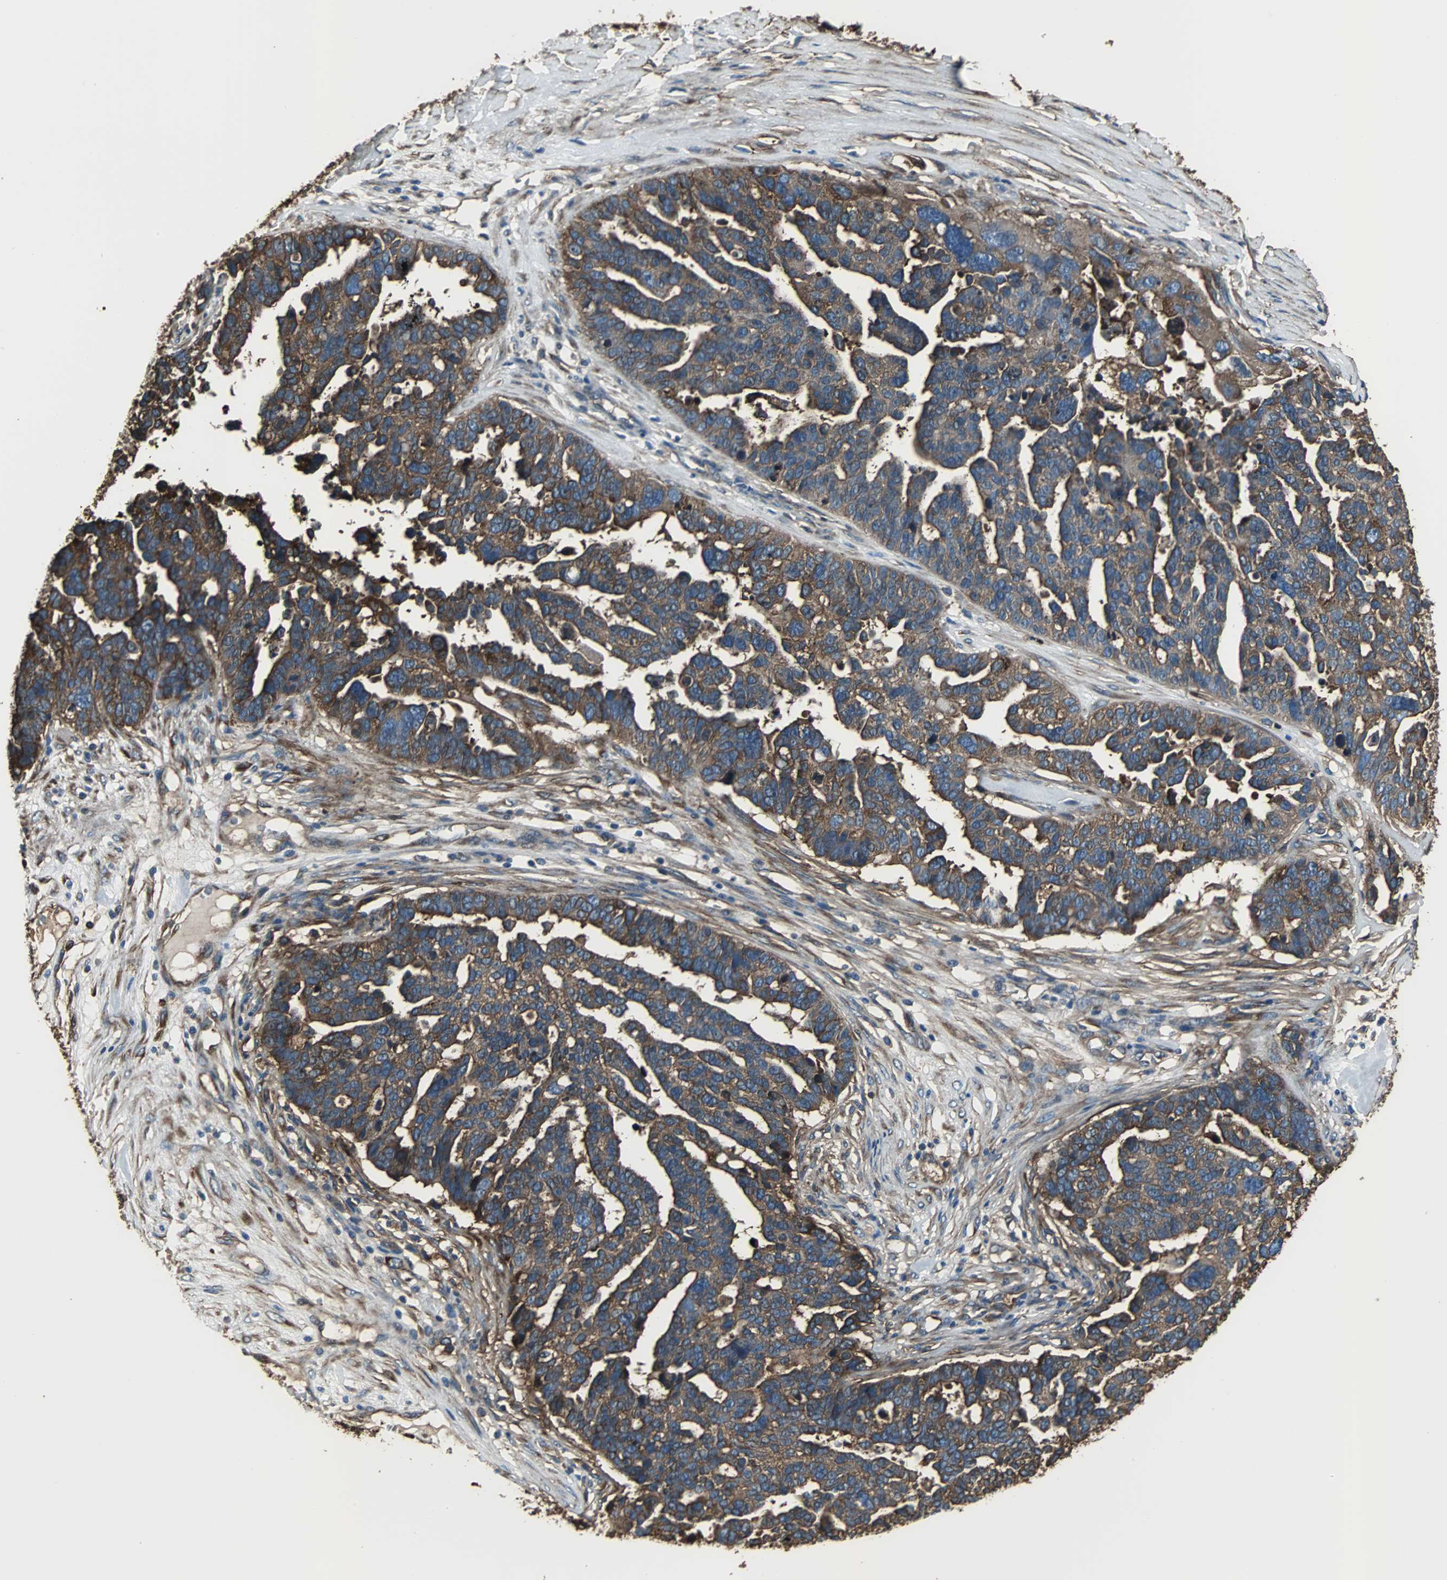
{"staining": {"intensity": "strong", "quantity": ">75%", "location": "cytoplasmic/membranous"}, "tissue": "ovarian cancer", "cell_type": "Tumor cells", "image_type": "cancer", "snomed": [{"axis": "morphology", "description": "Cystadenocarcinoma, serous, NOS"}, {"axis": "topography", "description": "Ovary"}], "caption": "Protein staining of ovarian cancer tissue shows strong cytoplasmic/membranous staining in approximately >75% of tumor cells. Nuclei are stained in blue.", "gene": "ACTN1", "patient": {"sex": "female", "age": 59}}